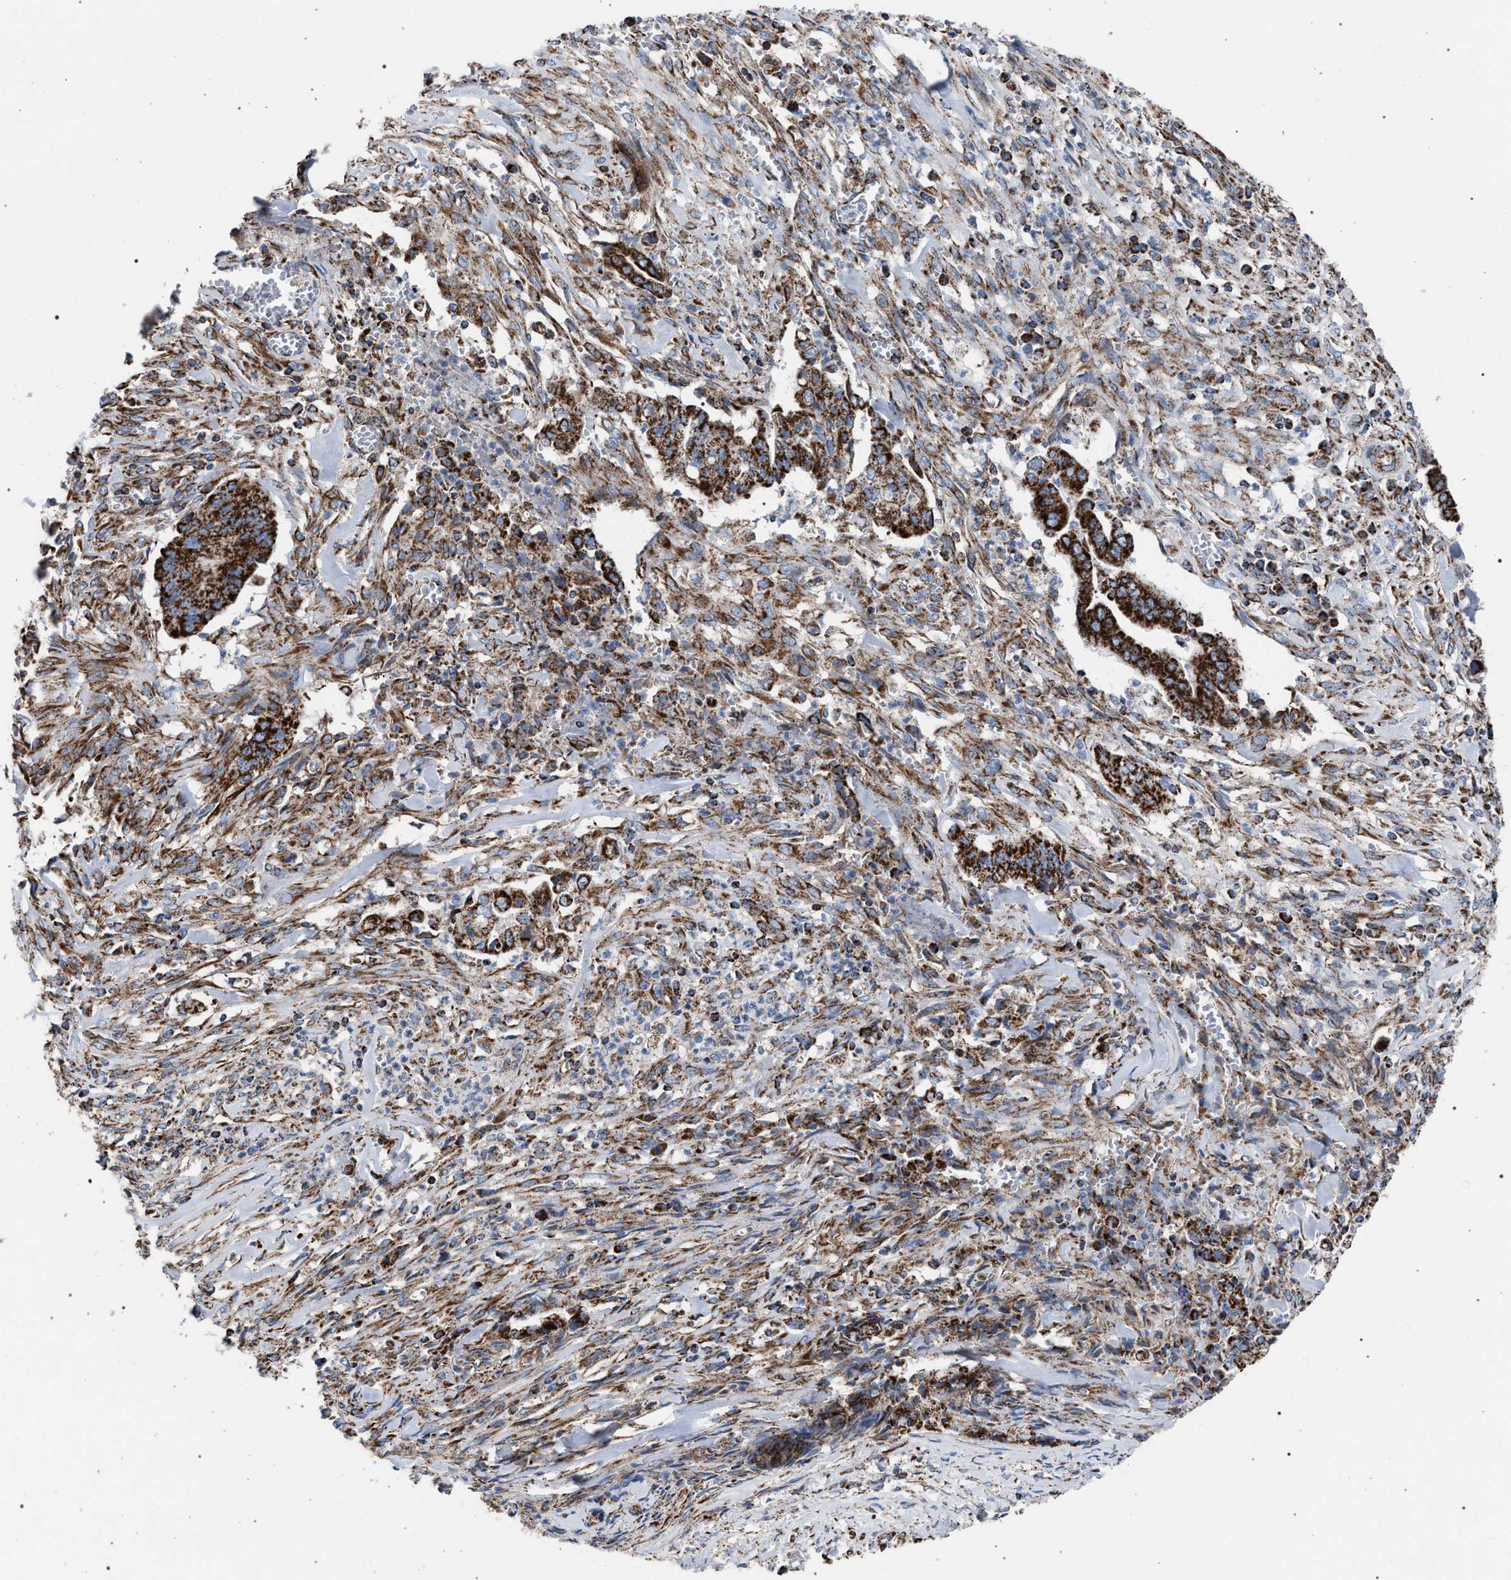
{"staining": {"intensity": "strong", "quantity": ">75%", "location": "cytoplasmic/membranous"}, "tissue": "cervical cancer", "cell_type": "Tumor cells", "image_type": "cancer", "snomed": [{"axis": "morphology", "description": "Adenocarcinoma, NOS"}, {"axis": "topography", "description": "Cervix"}], "caption": "A micrograph of human cervical cancer stained for a protein shows strong cytoplasmic/membranous brown staining in tumor cells.", "gene": "VPS13A", "patient": {"sex": "female", "age": 44}}